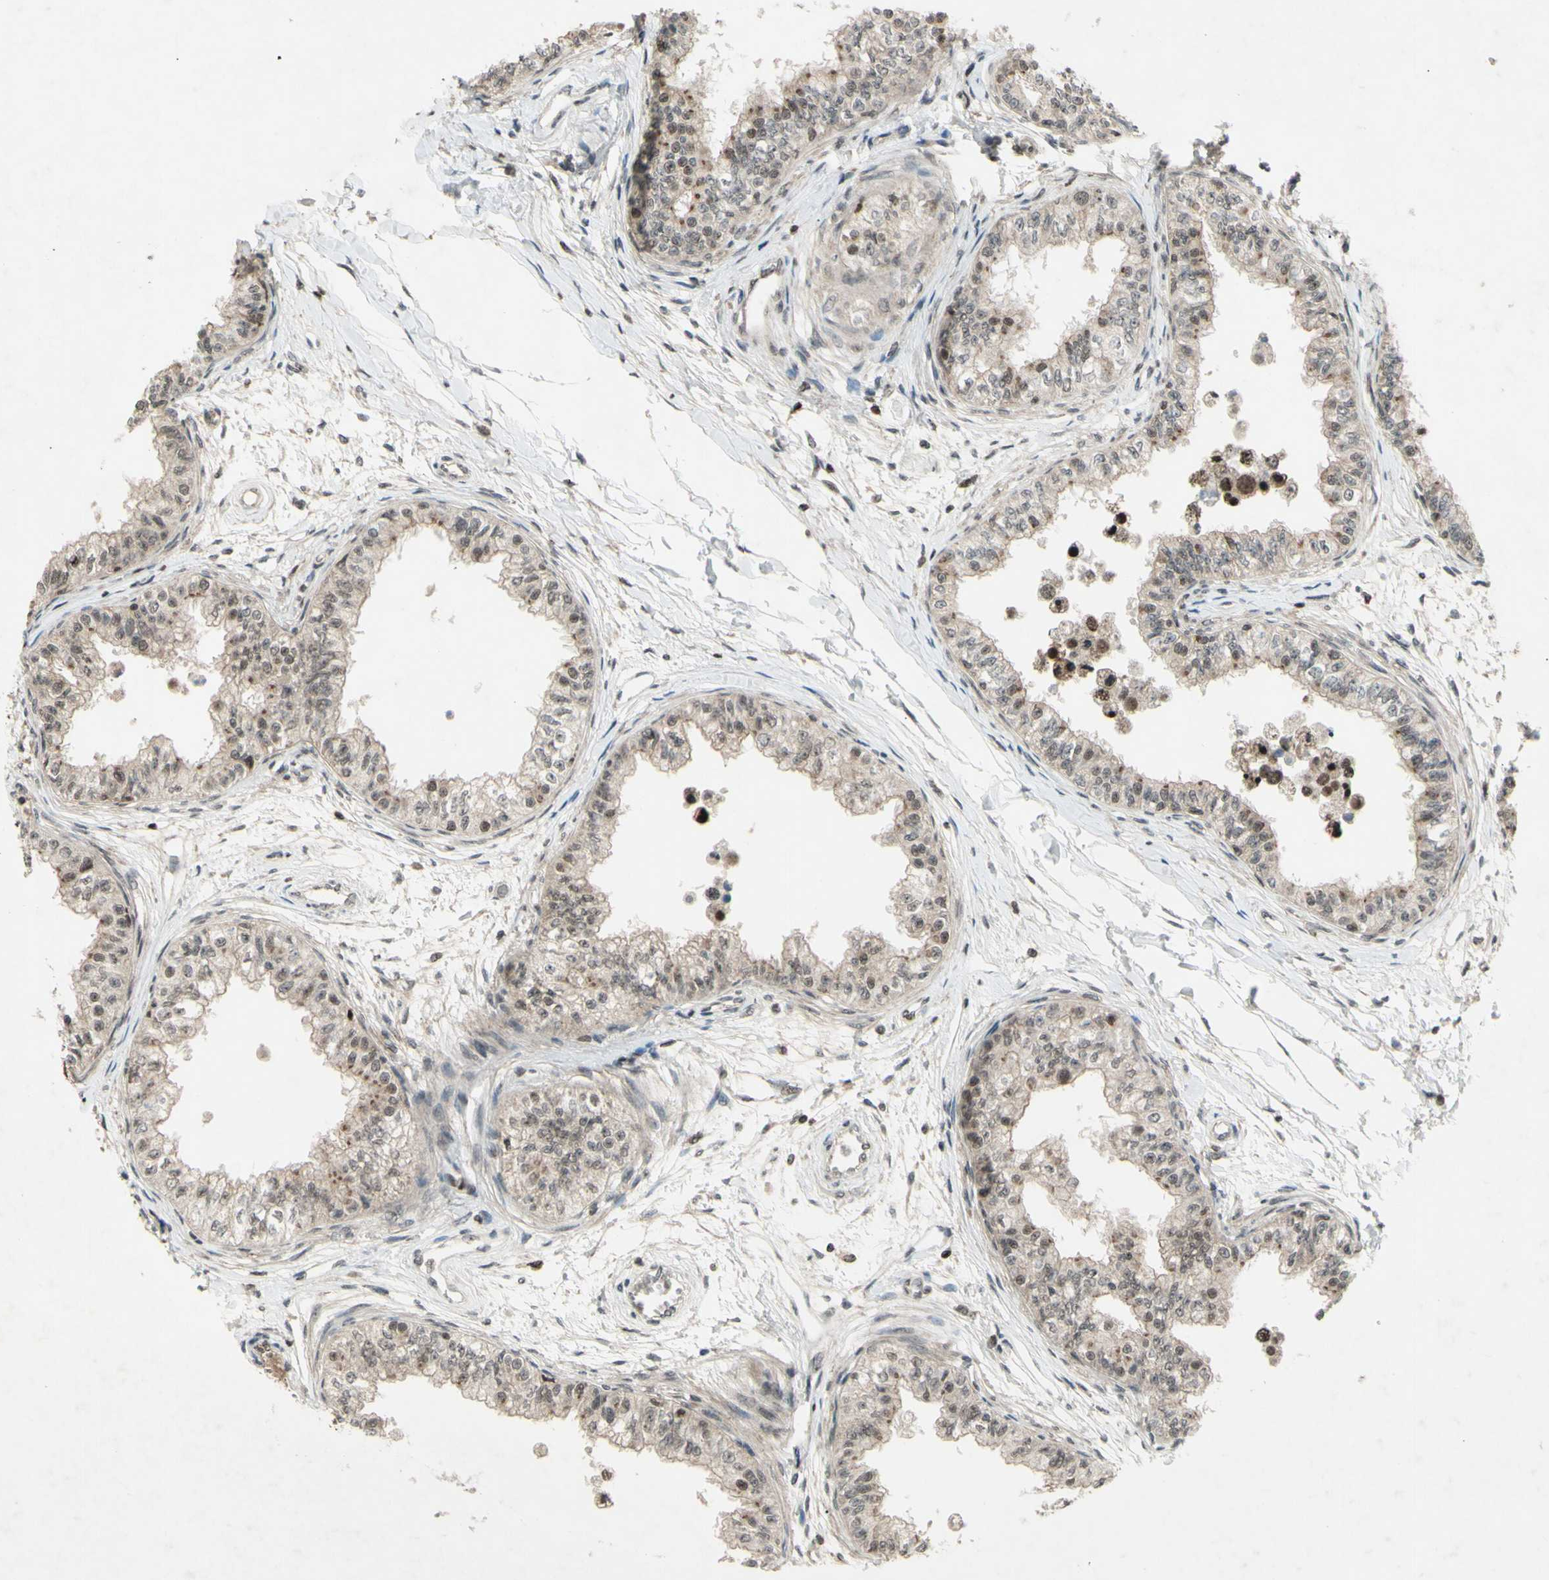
{"staining": {"intensity": "moderate", "quantity": "25%-75%", "location": "nuclear"}, "tissue": "epididymis", "cell_type": "Glandular cells", "image_type": "normal", "snomed": [{"axis": "morphology", "description": "Normal tissue, NOS"}, {"axis": "morphology", "description": "Adenocarcinoma, metastatic, NOS"}, {"axis": "topography", "description": "Testis"}, {"axis": "topography", "description": "Epididymis"}], "caption": "About 25%-75% of glandular cells in normal human epididymis reveal moderate nuclear protein positivity as visualized by brown immunohistochemical staining.", "gene": "SNW1", "patient": {"sex": "male", "age": 26}}